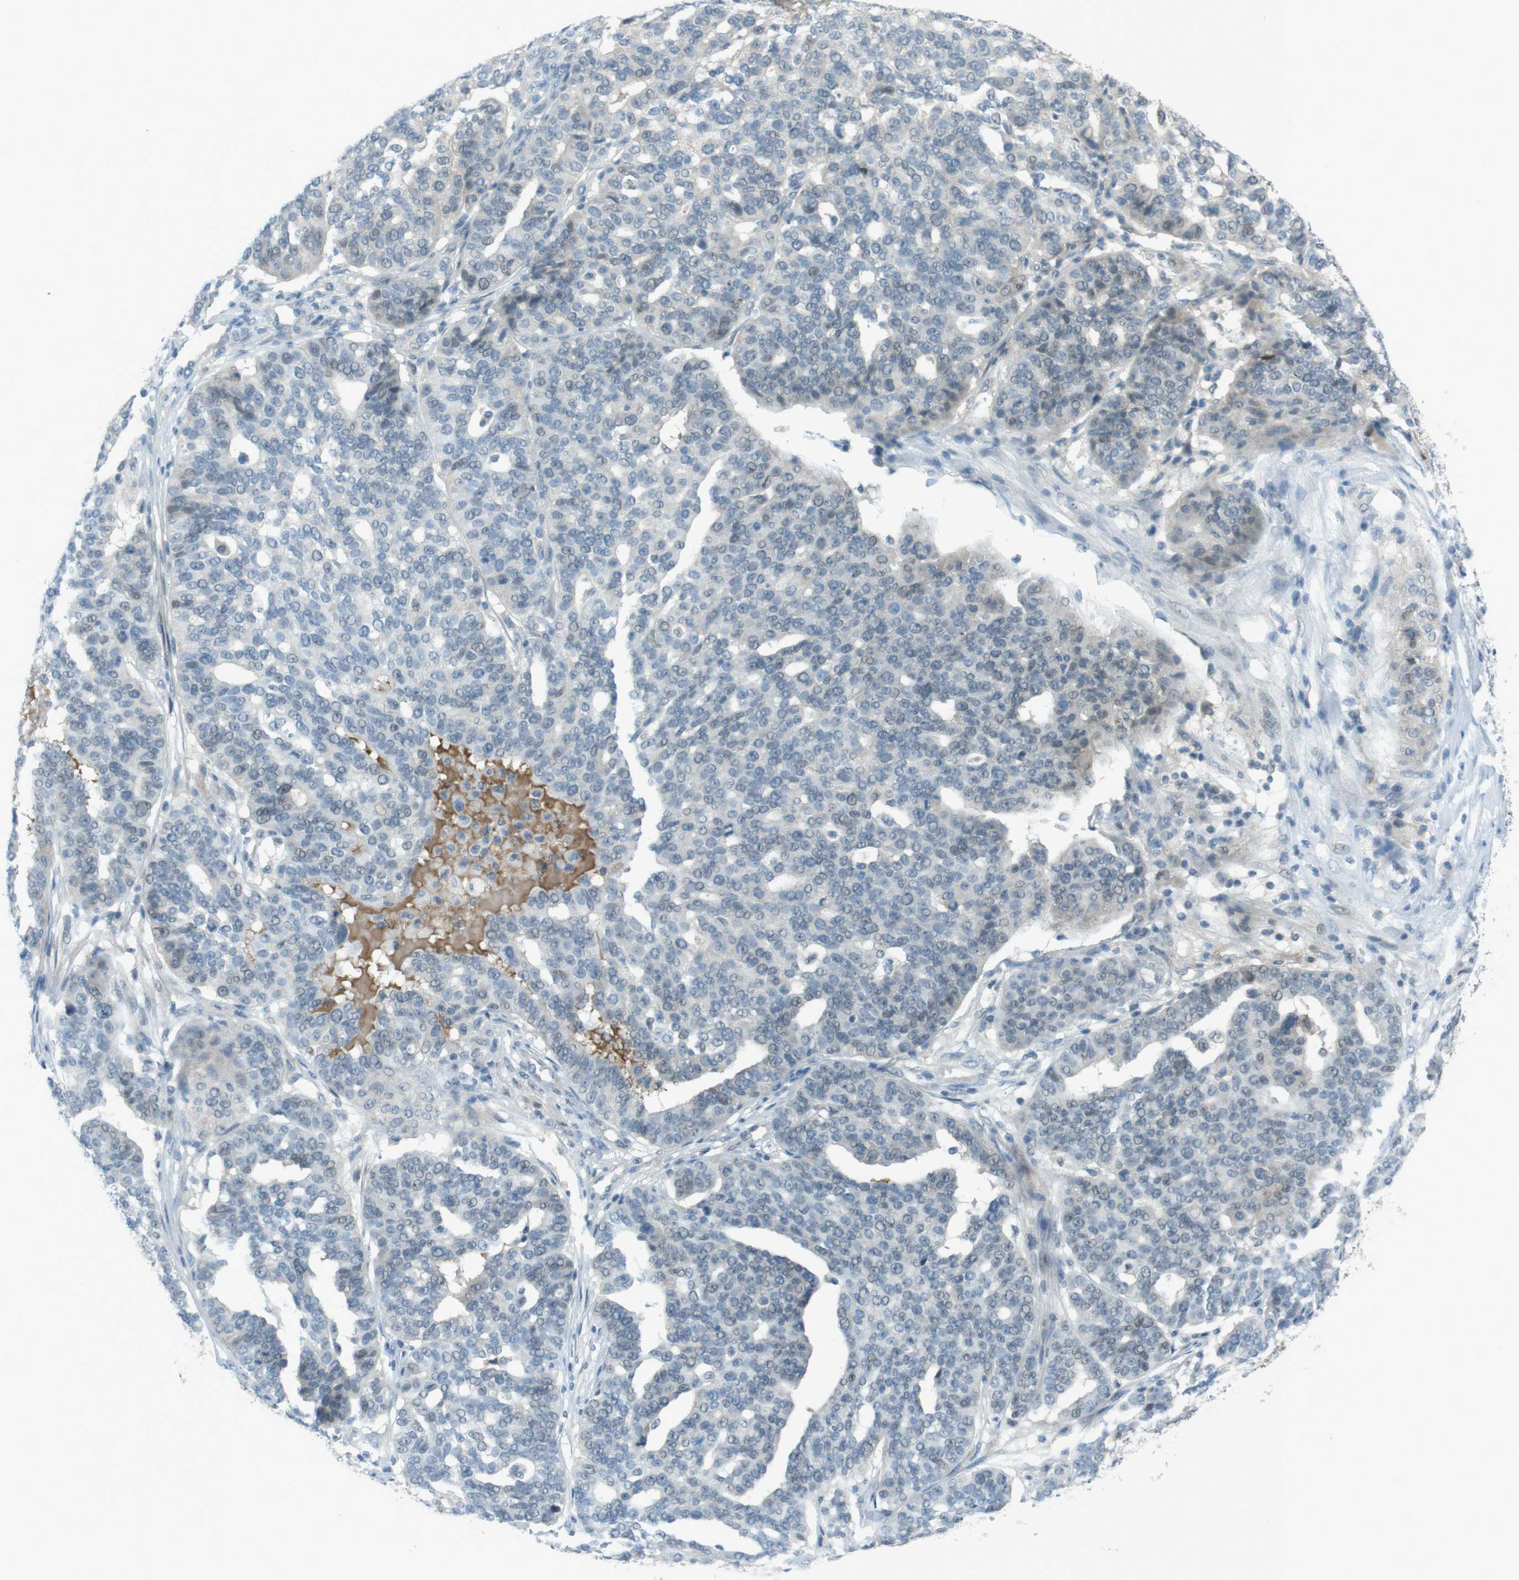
{"staining": {"intensity": "negative", "quantity": "none", "location": "none"}, "tissue": "ovarian cancer", "cell_type": "Tumor cells", "image_type": "cancer", "snomed": [{"axis": "morphology", "description": "Cystadenocarcinoma, serous, NOS"}, {"axis": "topography", "description": "Ovary"}], "caption": "This is an immunohistochemistry image of human ovarian cancer. There is no expression in tumor cells.", "gene": "ZDHHC20", "patient": {"sex": "female", "age": 59}}